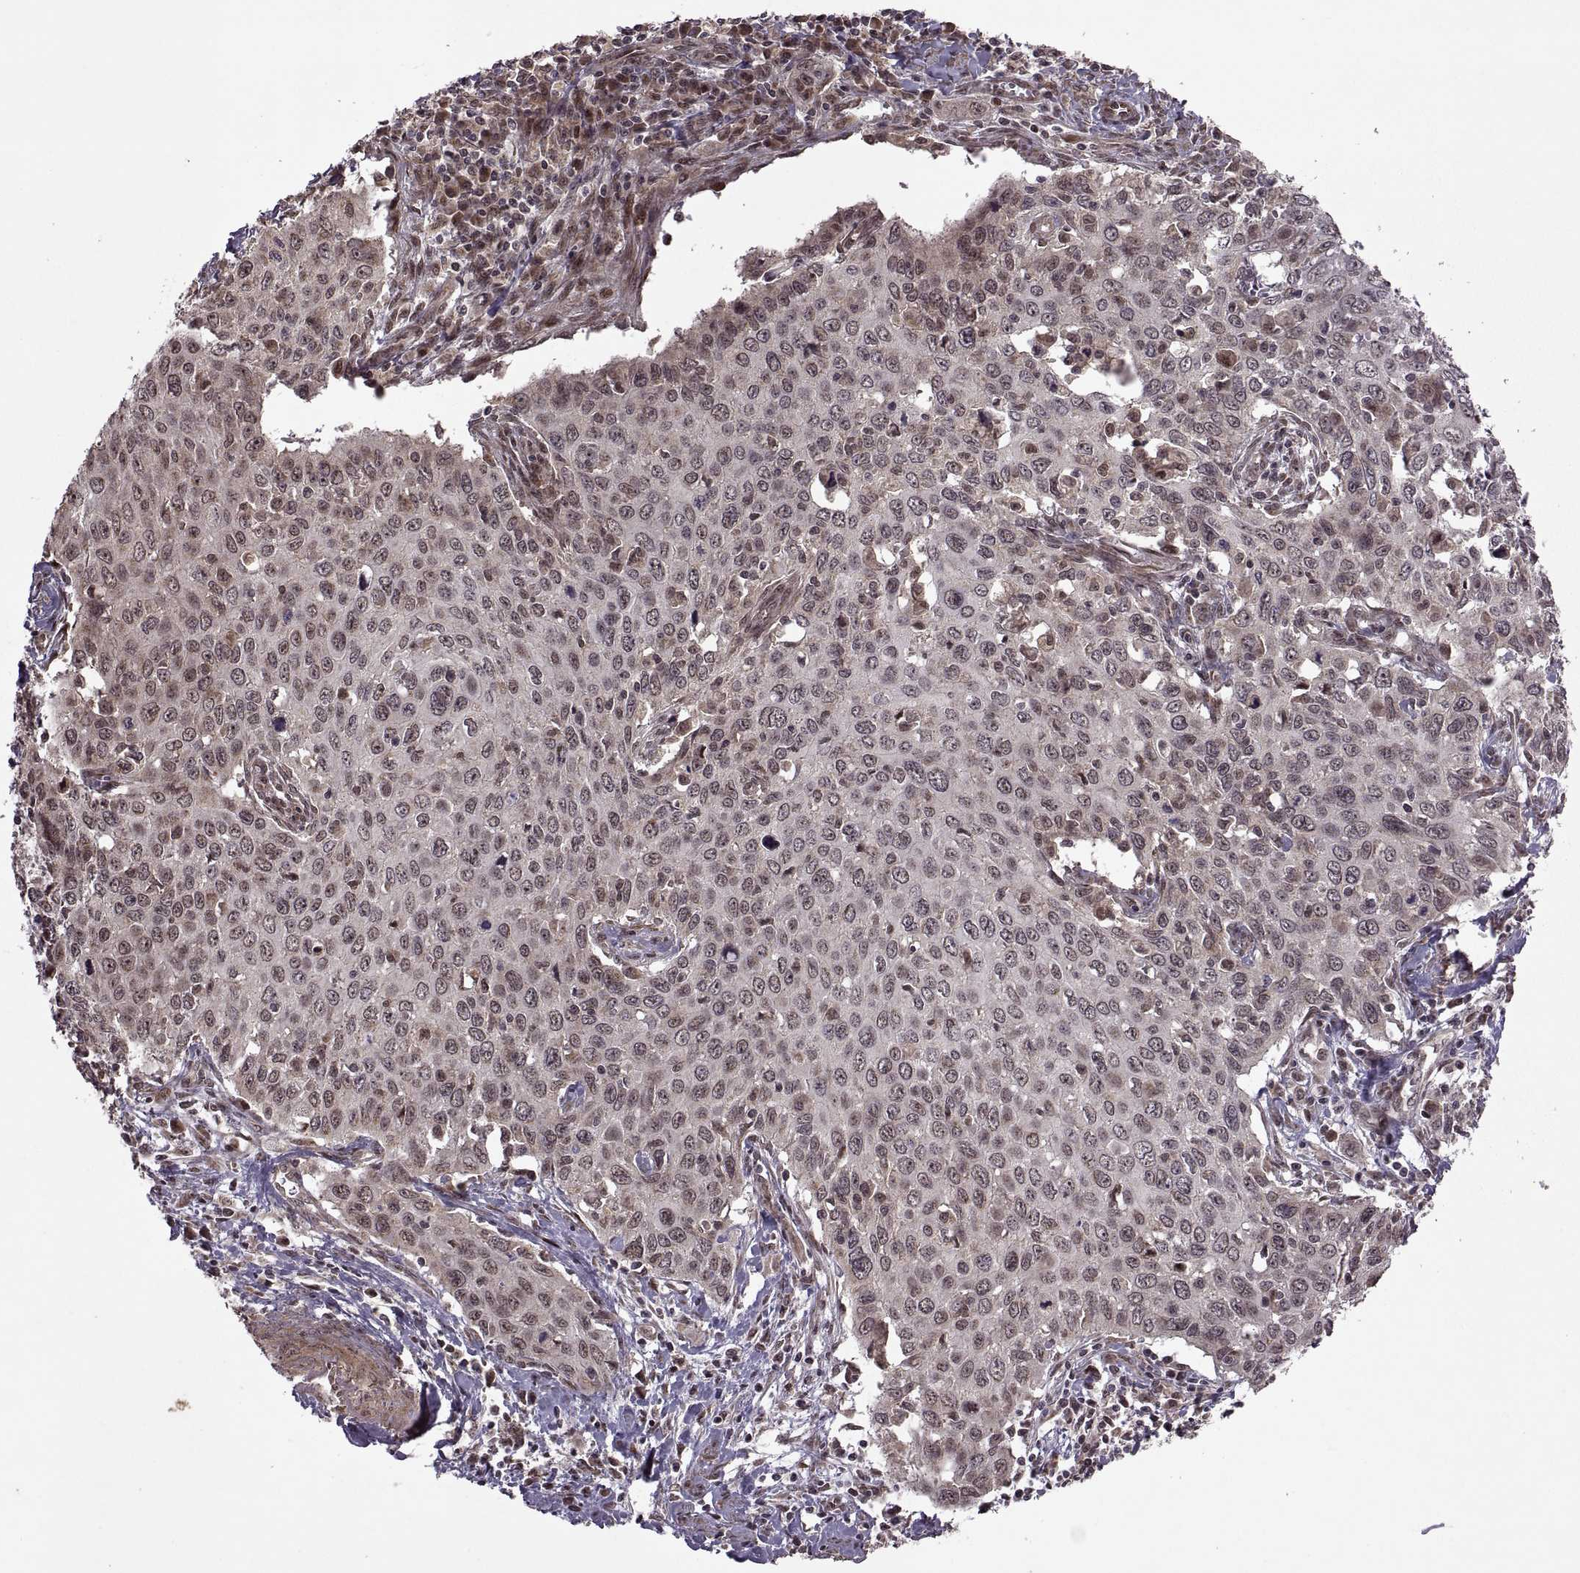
{"staining": {"intensity": "weak", "quantity": "<25%", "location": "nuclear"}, "tissue": "cervical cancer", "cell_type": "Tumor cells", "image_type": "cancer", "snomed": [{"axis": "morphology", "description": "Squamous cell carcinoma, NOS"}, {"axis": "topography", "description": "Cervix"}], "caption": "Immunohistochemical staining of cervical squamous cell carcinoma exhibits no significant staining in tumor cells.", "gene": "PTOV1", "patient": {"sex": "female", "age": 38}}